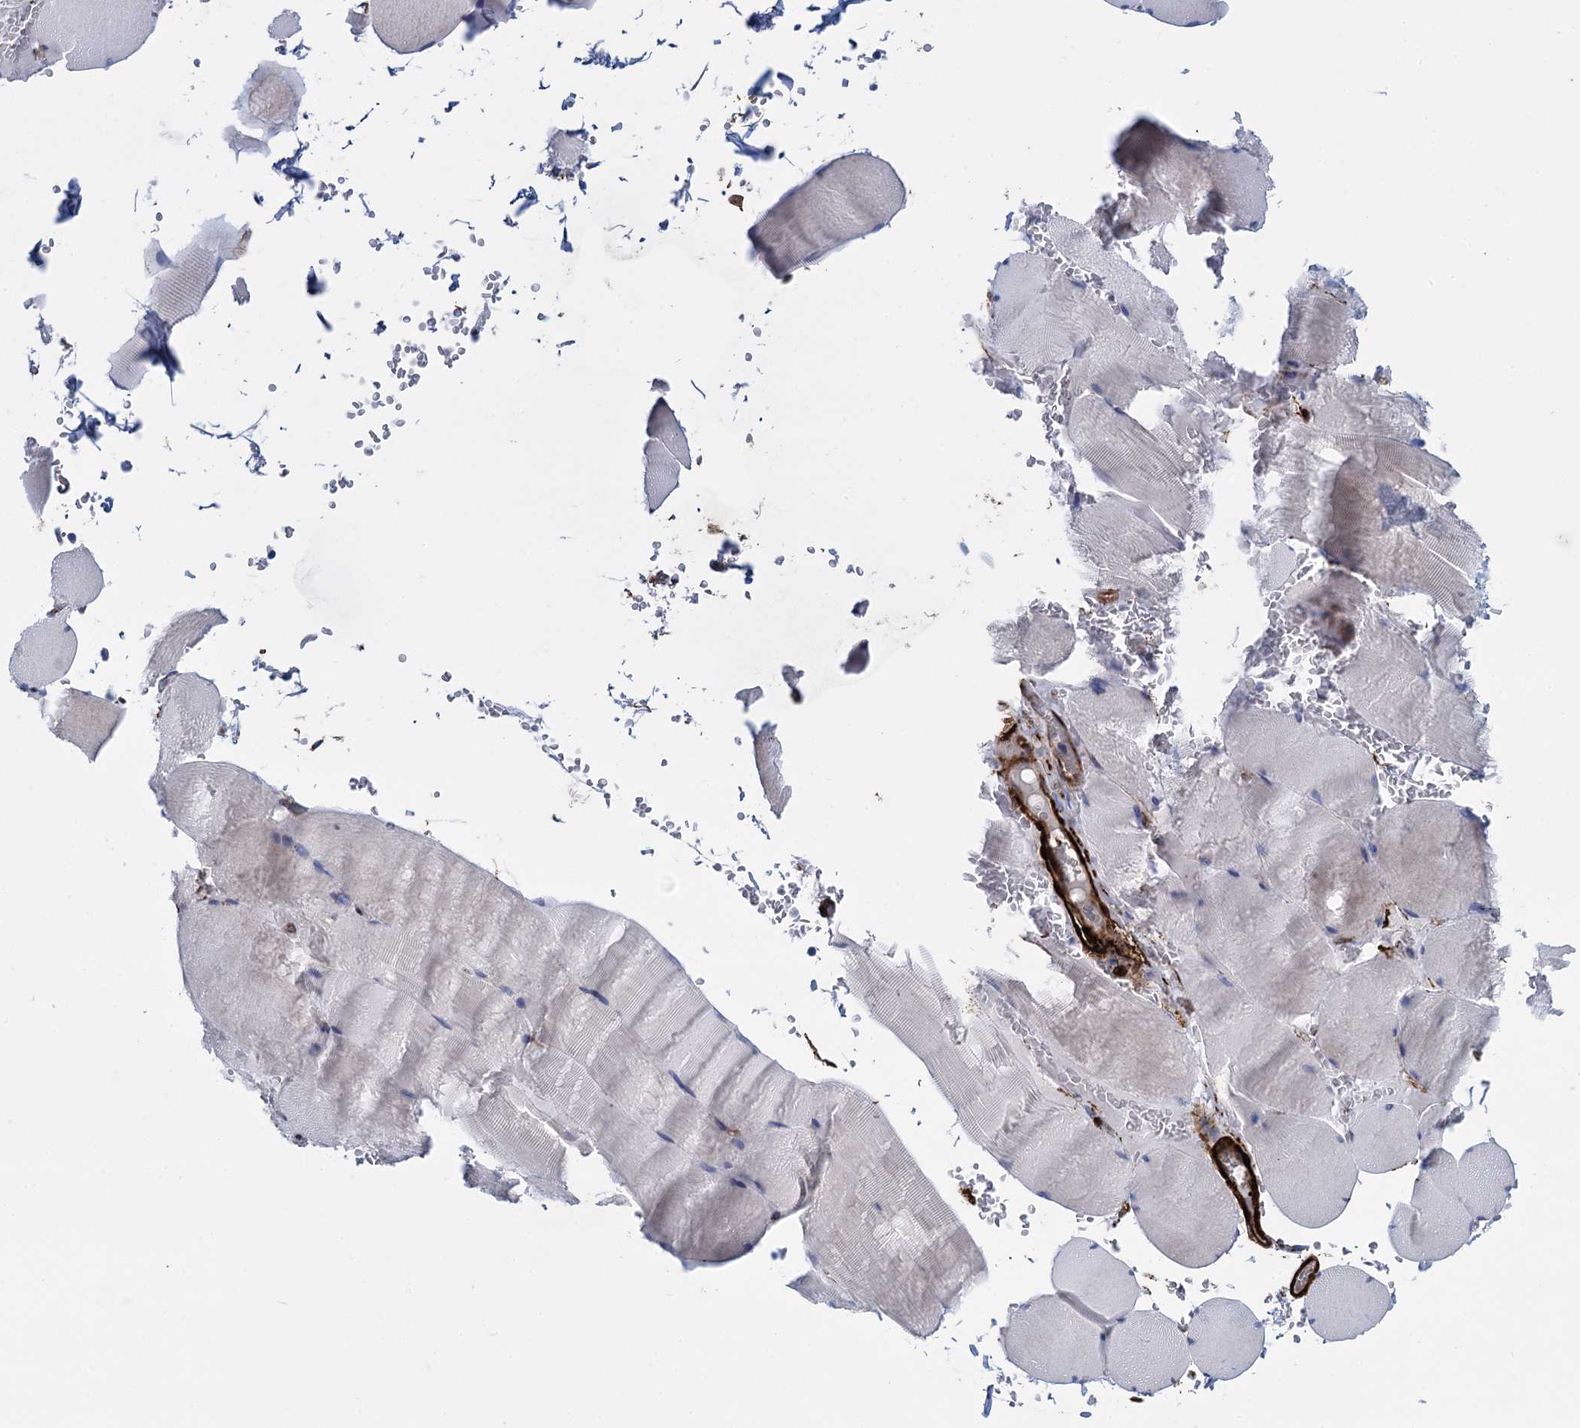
{"staining": {"intensity": "negative", "quantity": "none", "location": "none"}, "tissue": "skeletal muscle", "cell_type": "Myocytes", "image_type": "normal", "snomed": [{"axis": "morphology", "description": "Normal tissue, NOS"}, {"axis": "topography", "description": "Skeletal muscle"}, {"axis": "topography", "description": "Head-Neck"}], "caption": "Immunohistochemistry histopathology image of unremarkable skeletal muscle stained for a protein (brown), which reveals no positivity in myocytes. Nuclei are stained in blue.", "gene": "SNCG", "patient": {"sex": "male", "age": 66}}